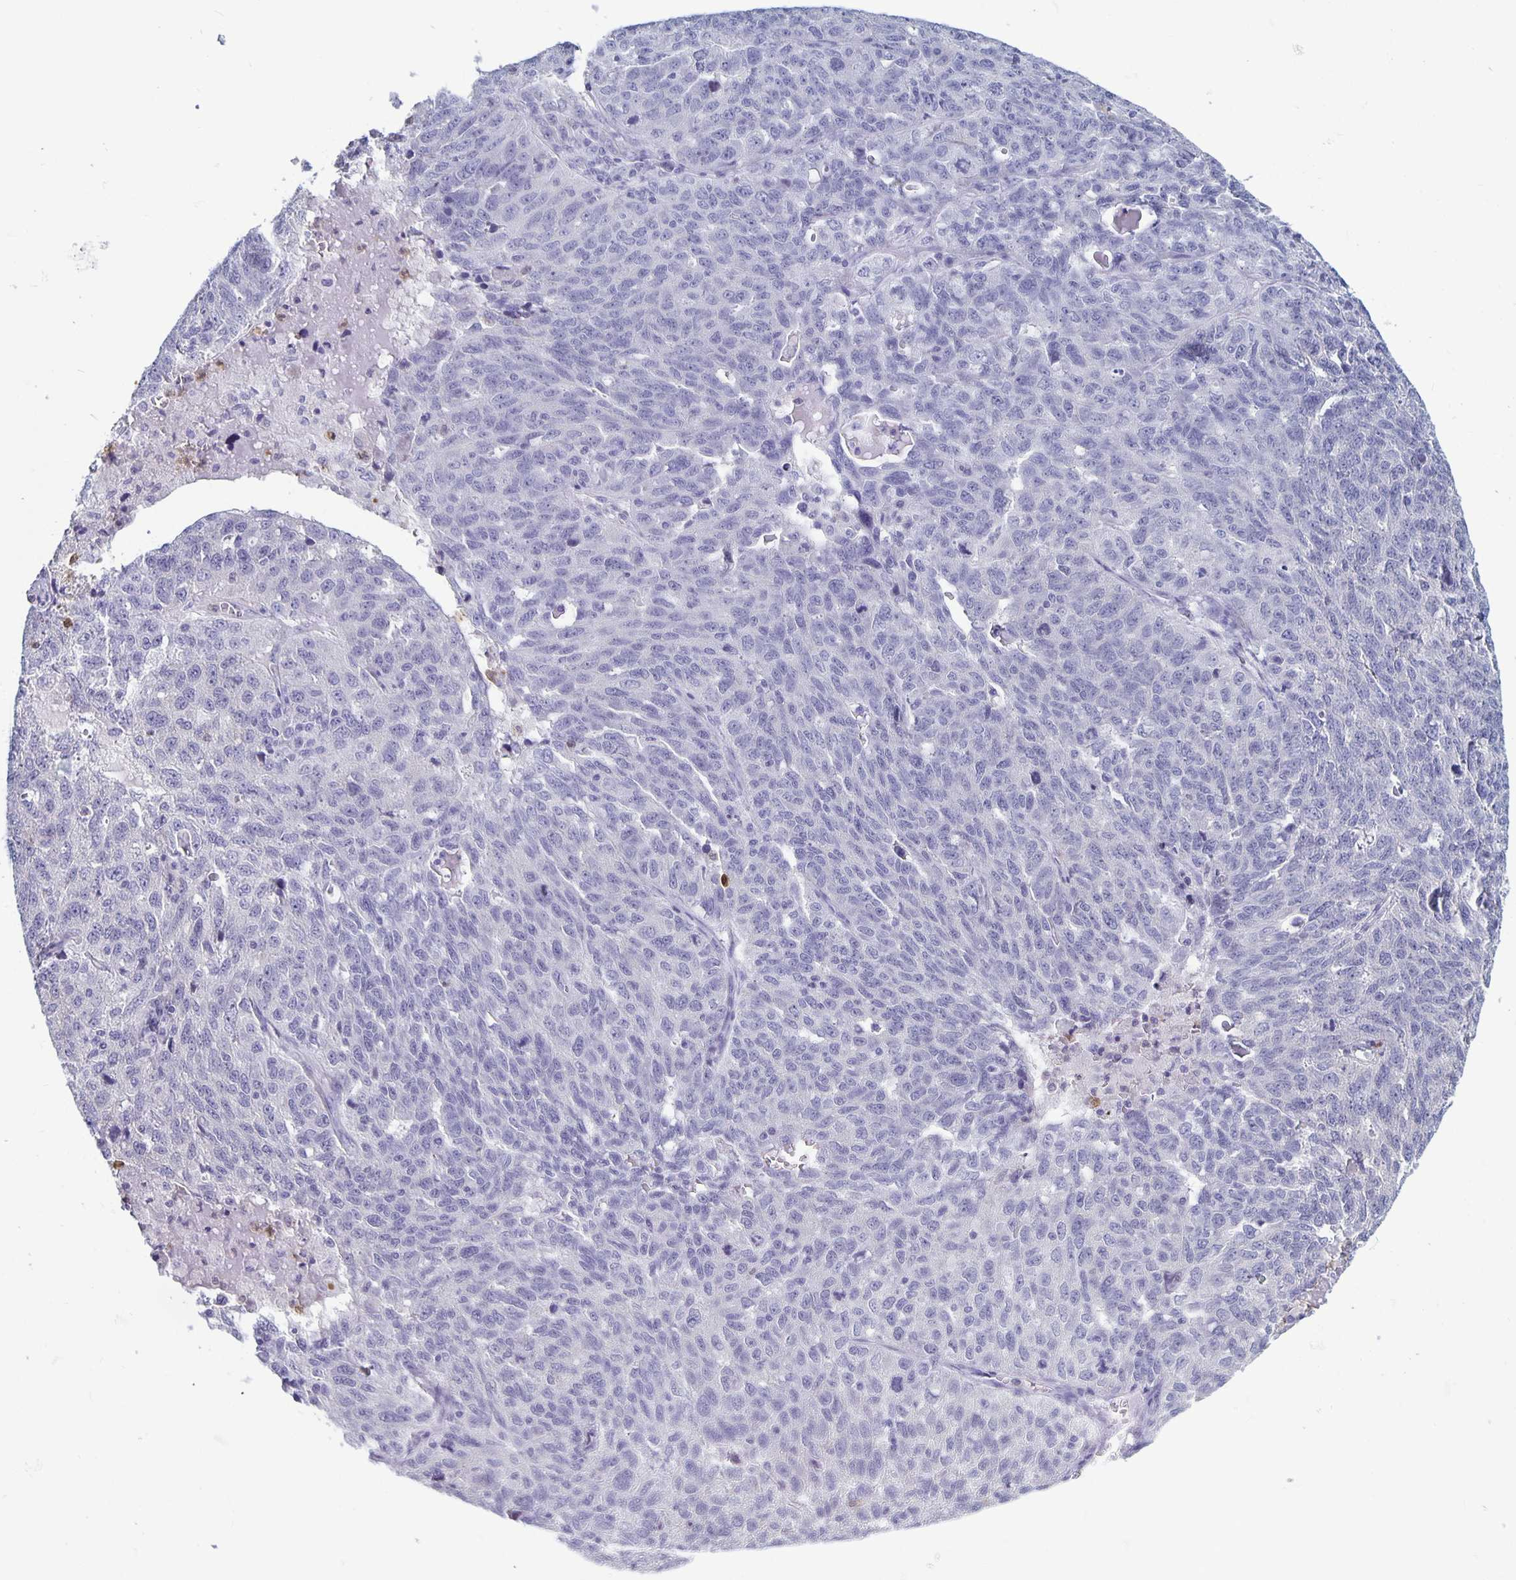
{"staining": {"intensity": "negative", "quantity": "none", "location": "none"}, "tissue": "ovarian cancer", "cell_type": "Tumor cells", "image_type": "cancer", "snomed": [{"axis": "morphology", "description": "Cystadenocarcinoma, serous, NOS"}, {"axis": "topography", "description": "Ovary"}], "caption": "Immunohistochemistry (IHC) photomicrograph of neoplastic tissue: ovarian serous cystadenocarcinoma stained with DAB (3,3'-diaminobenzidine) demonstrates no significant protein staining in tumor cells. (DAB (3,3'-diaminobenzidine) immunohistochemistry, high magnification).", "gene": "PLCB3", "patient": {"sex": "female", "age": 71}}